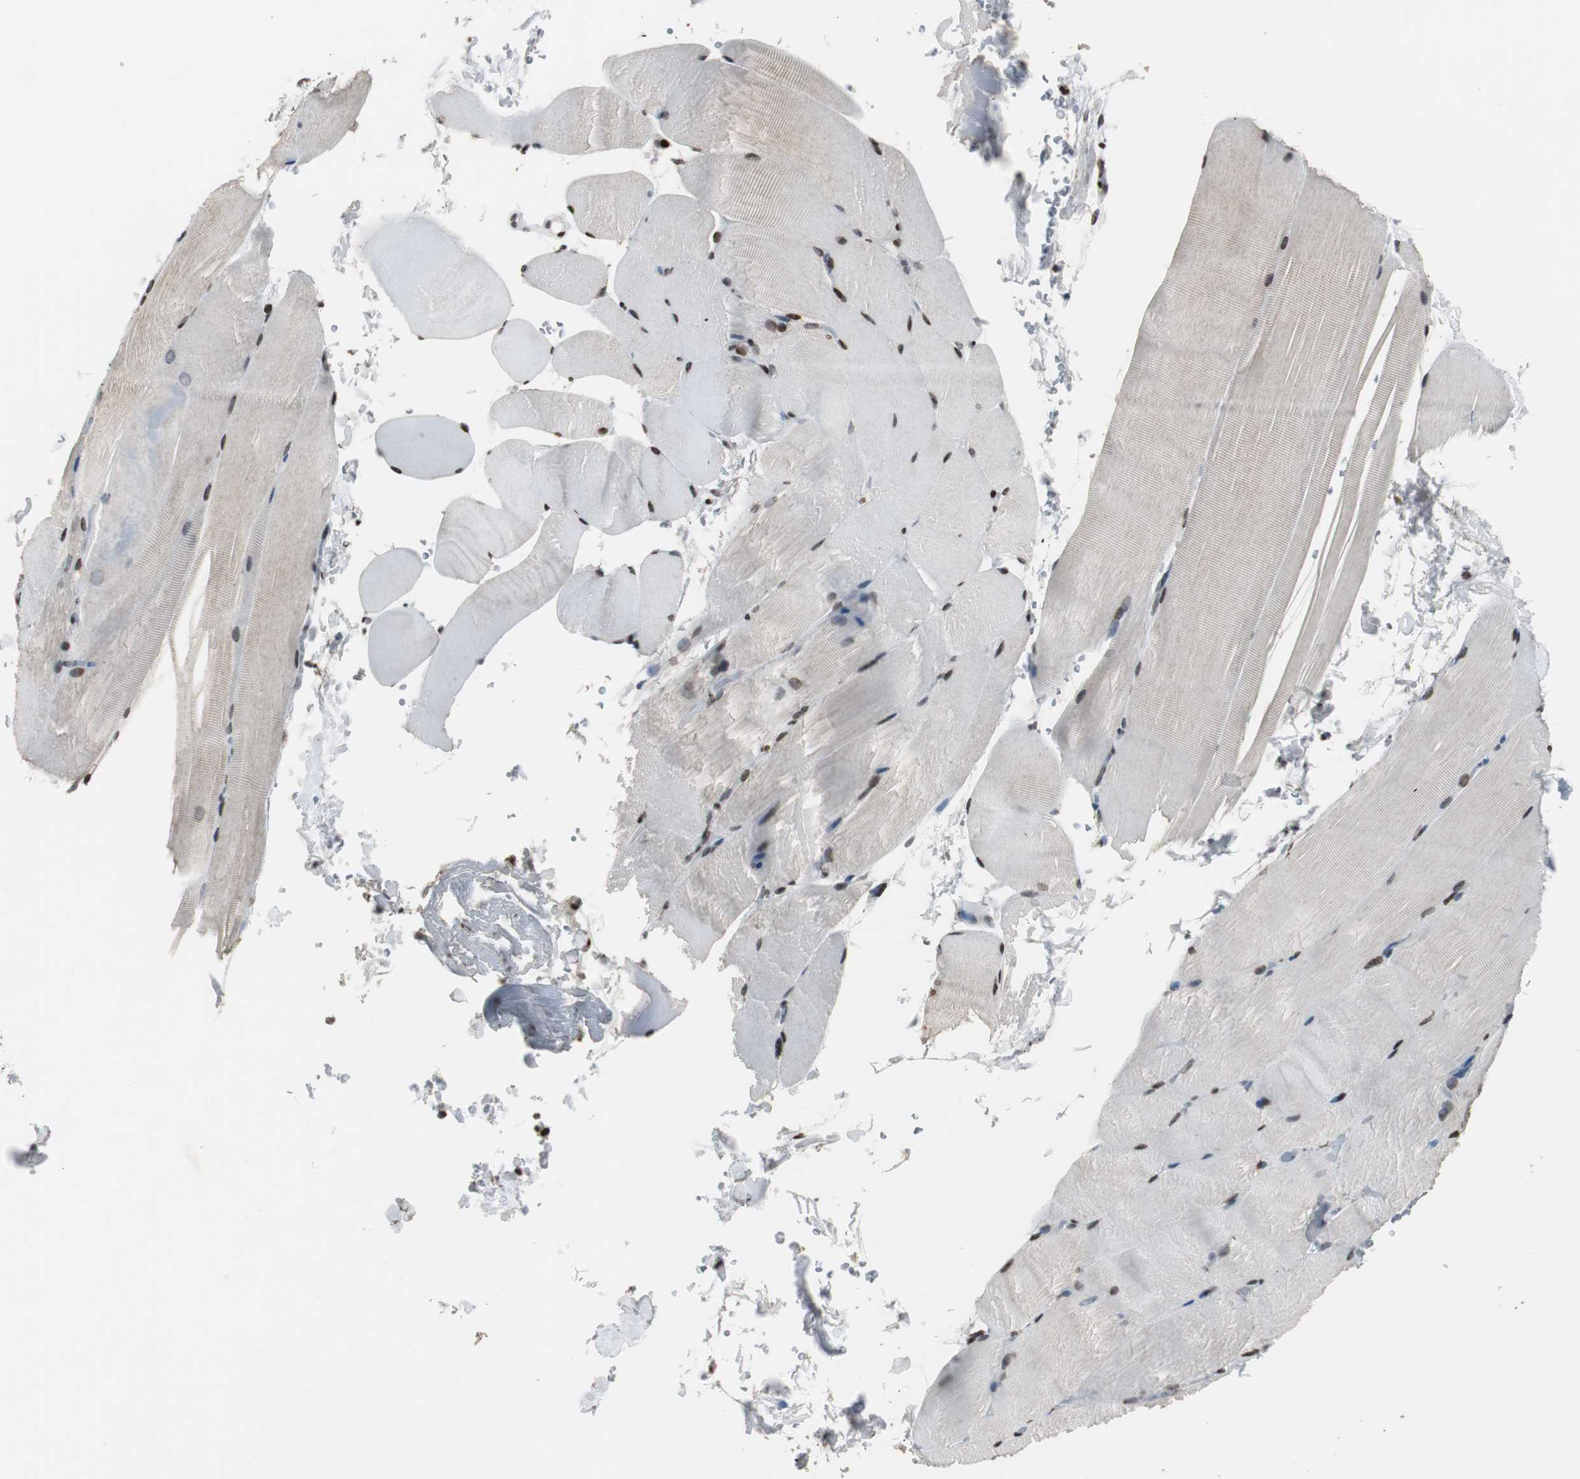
{"staining": {"intensity": "strong", "quantity": "25%-75%", "location": "nuclear"}, "tissue": "skeletal muscle", "cell_type": "Myocytes", "image_type": "normal", "snomed": [{"axis": "morphology", "description": "Normal tissue, NOS"}, {"axis": "topography", "description": "Skeletal muscle"}, {"axis": "topography", "description": "Parathyroid gland"}], "caption": "This histopathology image exhibits IHC staining of normal skeletal muscle, with high strong nuclear staining in approximately 25%-75% of myocytes.", "gene": "PAXIP1", "patient": {"sex": "female", "age": 37}}